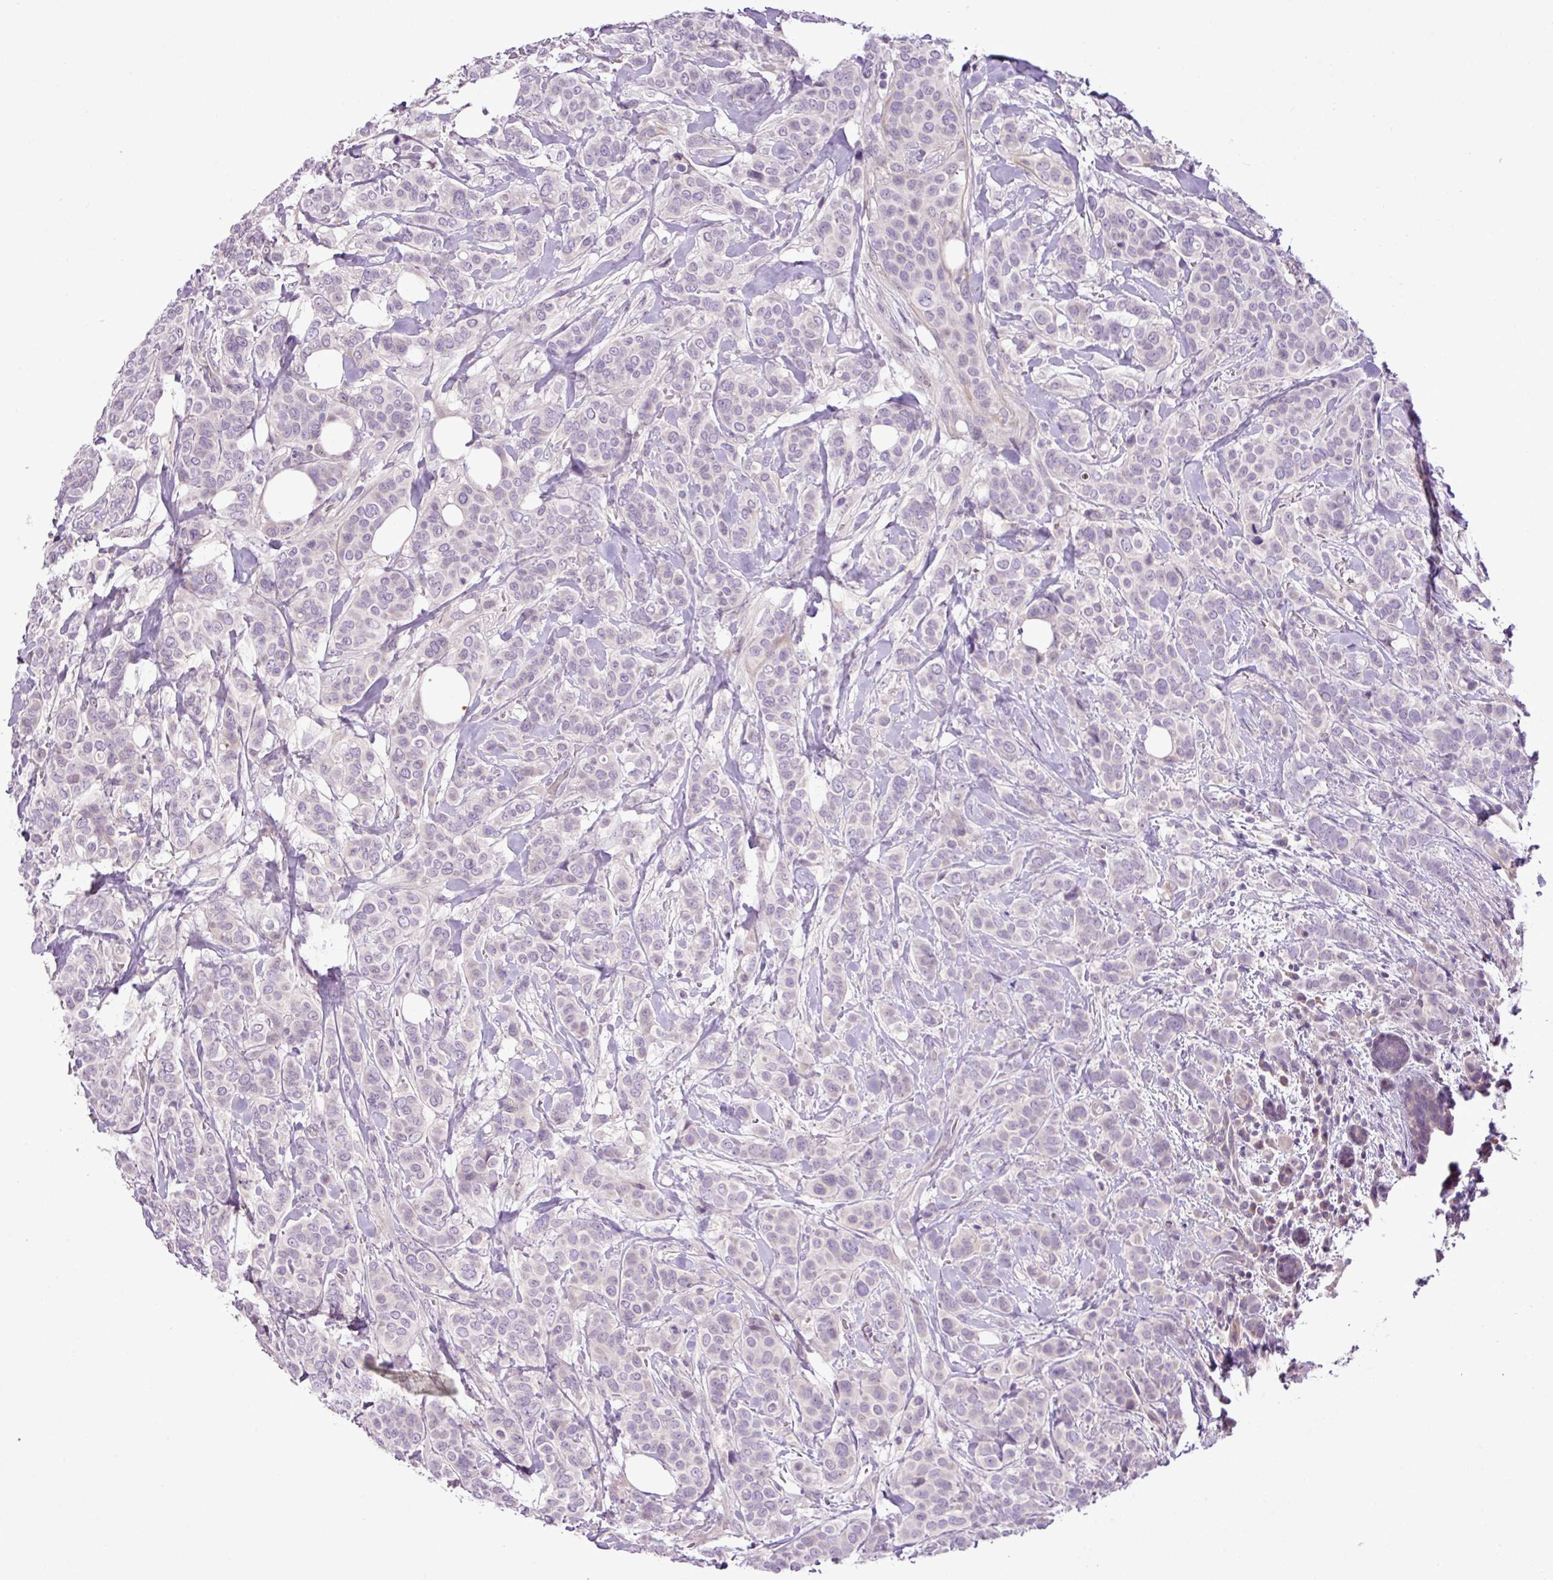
{"staining": {"intensity": "negative", "quantity": "none", "location": "none"}, "tissue": "breast cancer", "cell_type": "Tumor cells", "image_type": "cancer", "snomed": [{"axis": "morphology", "description": "Lobular carcinoma"}, {"axis": "topography", "description": "Breast"}], "caption": "Breast cancer was stained to show a protein in brown. There is no significant staining in tumor cells.", "gene": "DNAJB13", "patient": {"sex": "female", "age": 51}}